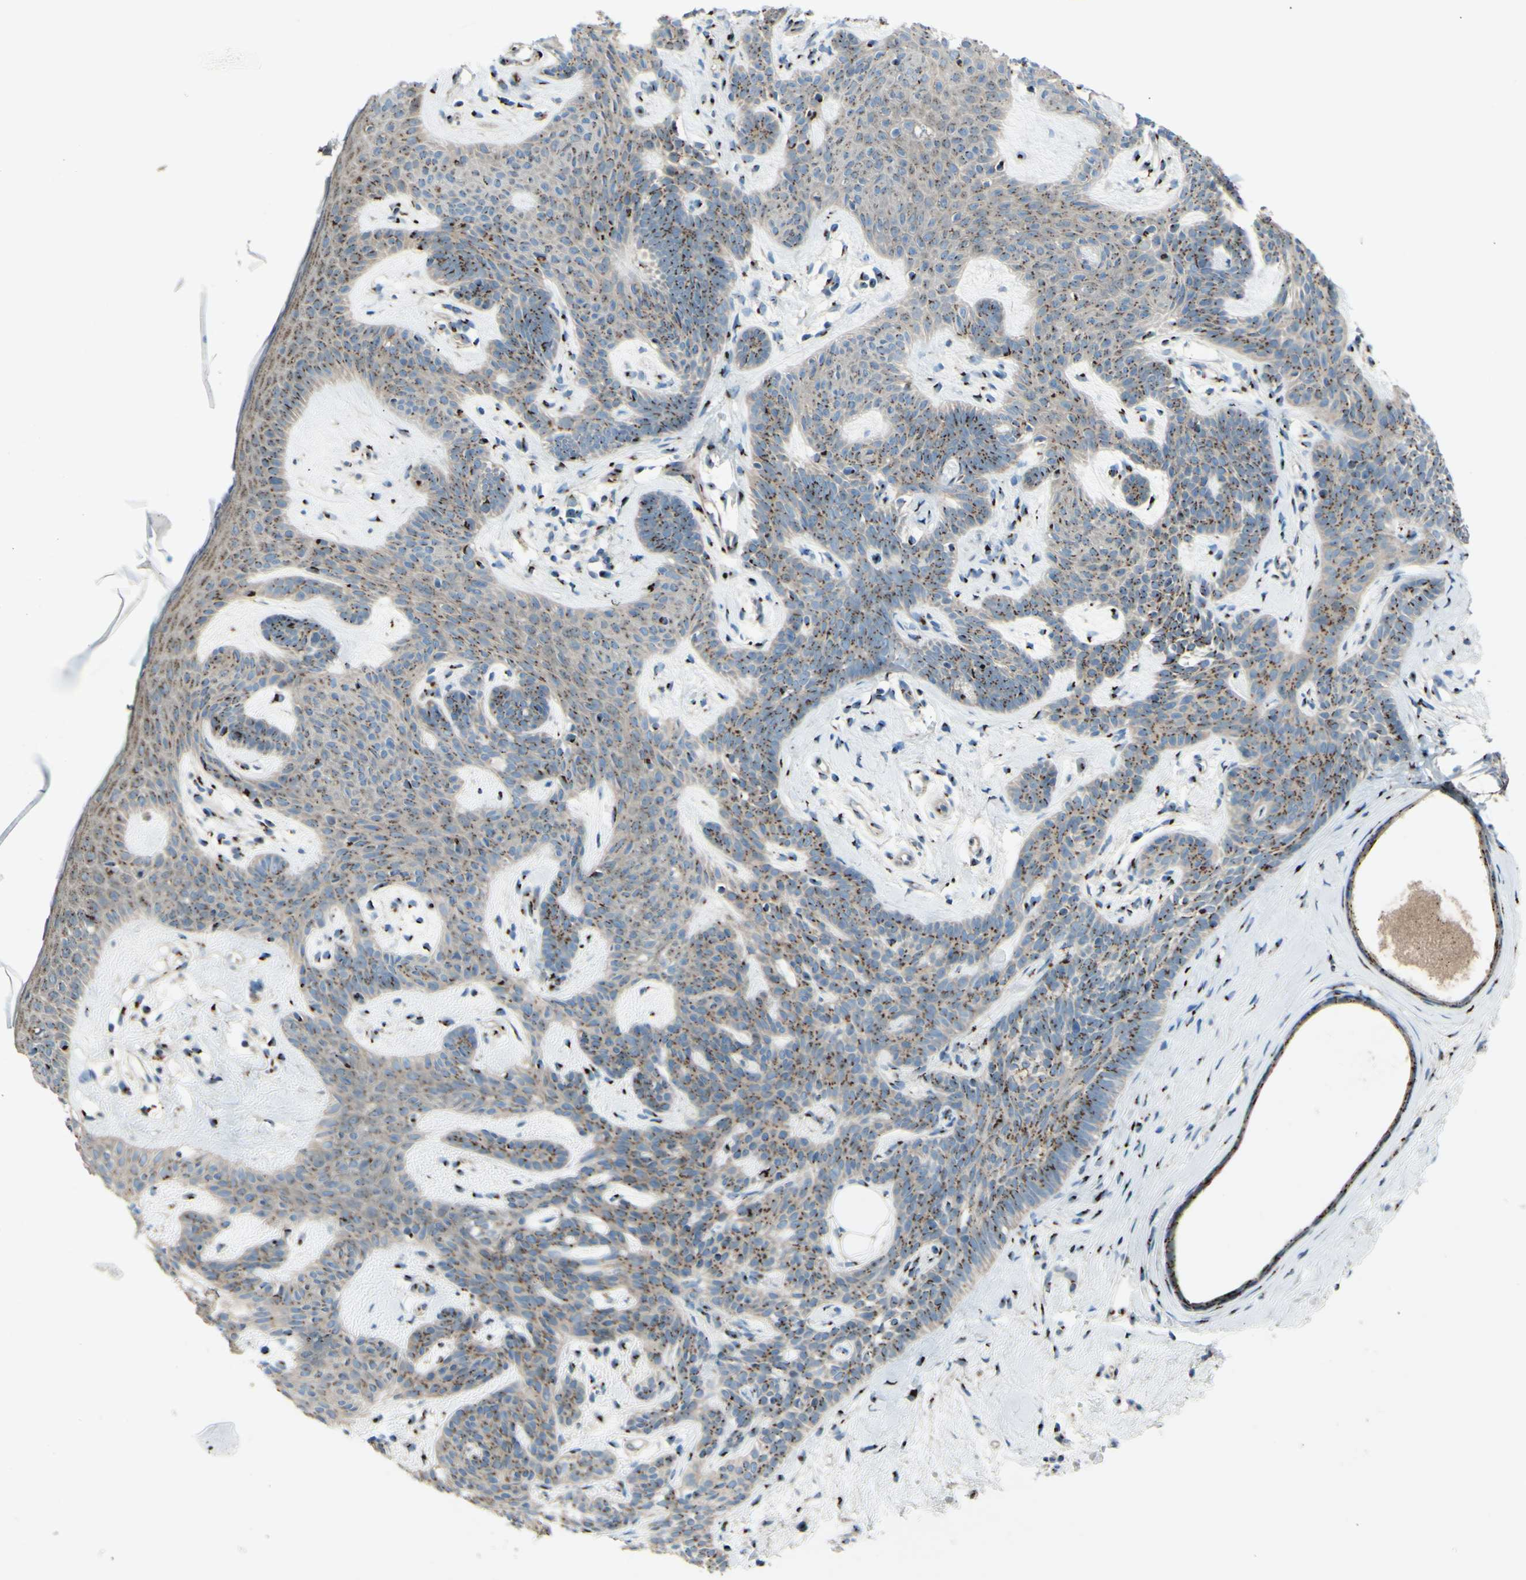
{"staining": {"intensity": "moderate", "quantity": ">75%", "location": "cytoplasmic/membranous"}, "tissue": "skin cancer", "cell_type": "Tumor cells", "image_type": "cancer", "snomed": [{"axis": "morphology", "description": "Developmental malformation"}, {"axis": "morphology", "description": "Basal cell carcinoma"}, {"axis": "topography", "description": "Skin"}], "caption": "An image of human skin cancer (basal cell carcinoma) stained for a protein exhibits moderate cytoplasmic/membranous brown staining in tumor cells. (DAB (3,3'-diaminobenzidine) = brown stain, brightfield microscopy at high magnification).", "gene": "BPNT2", "patient": {"sex": "female", "age": 62}}